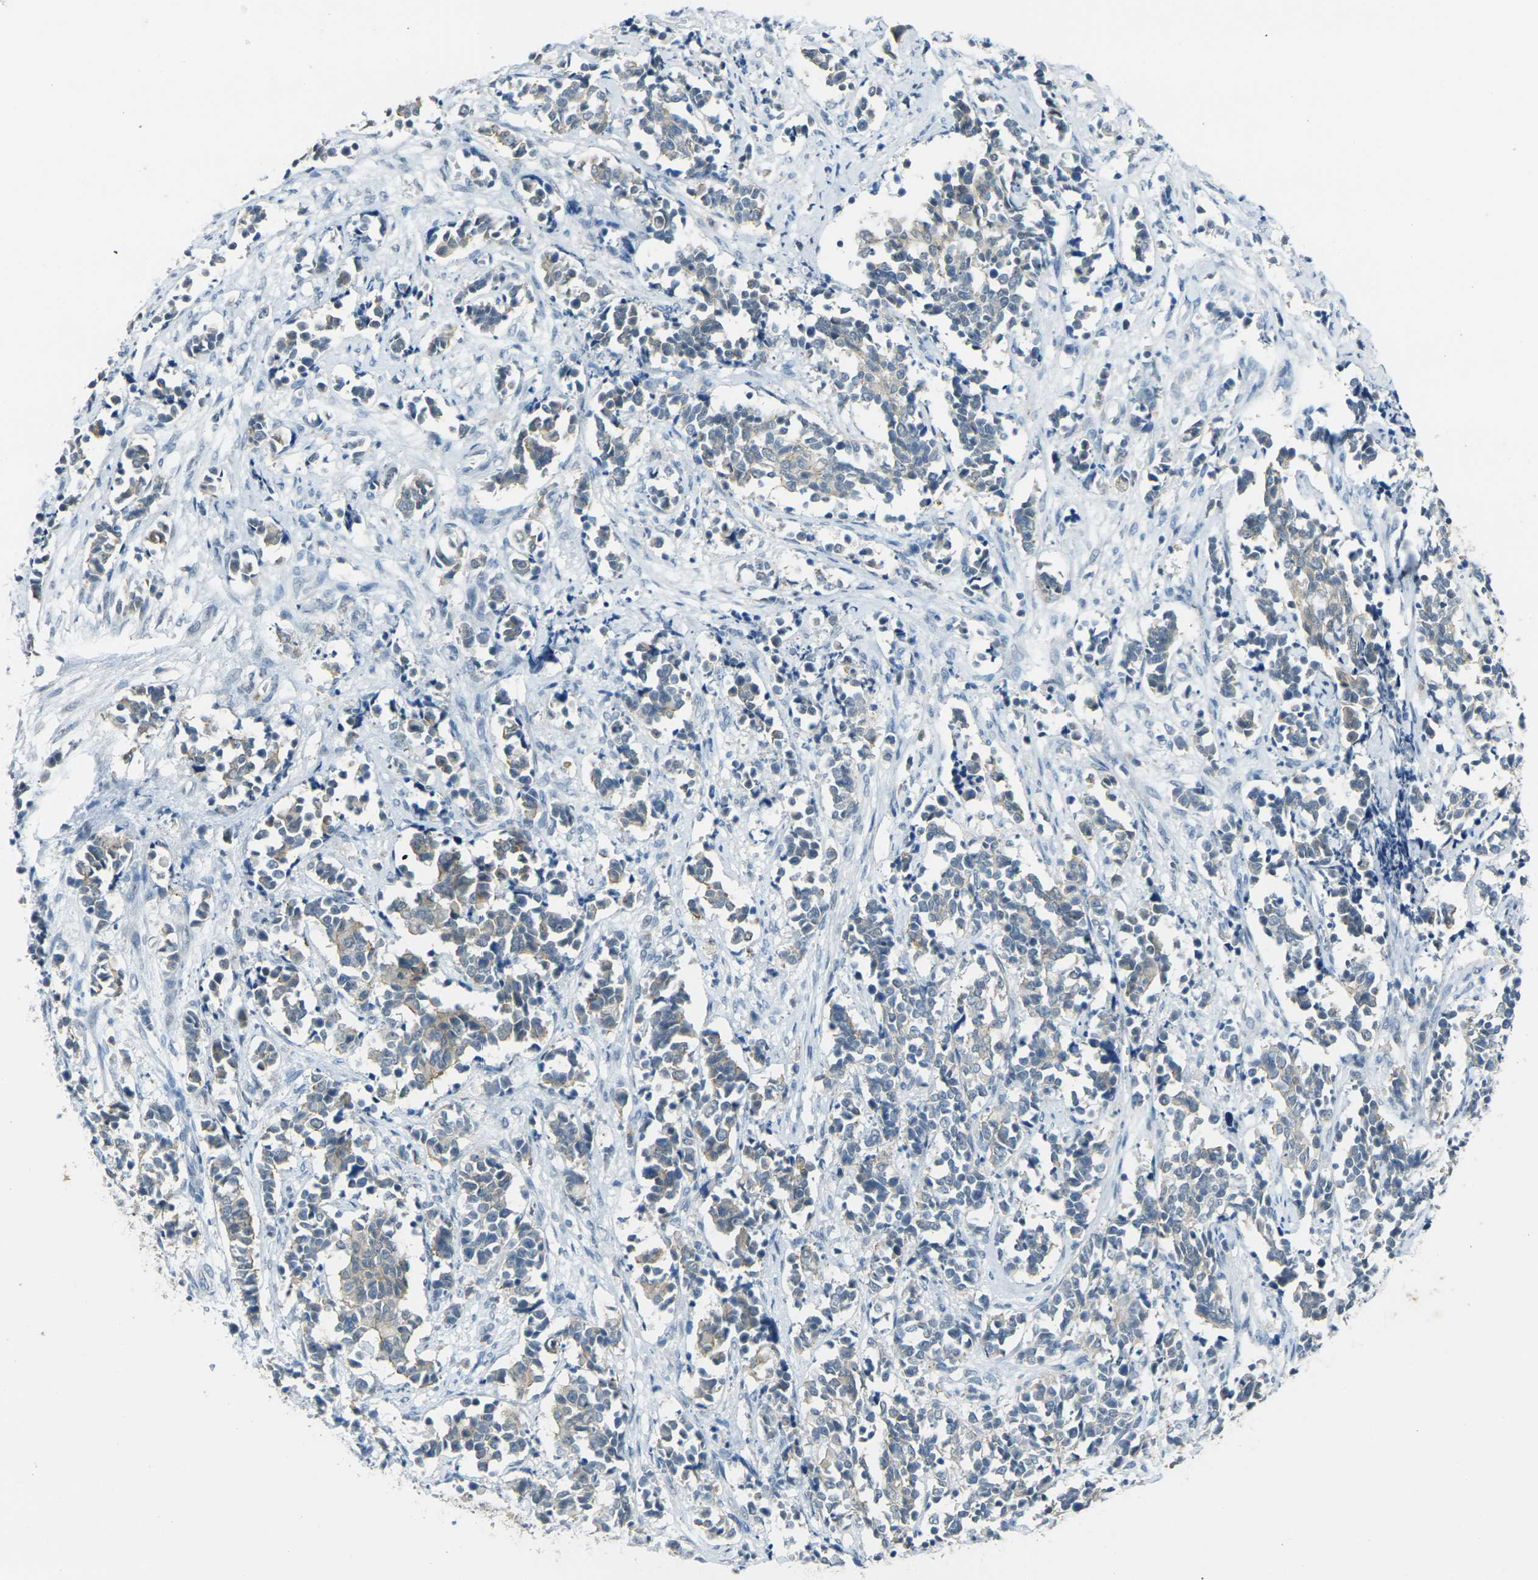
{"staining": {"intensity": "weak", "quantity": "25%-75%", "location": "cytoplasmic/membranous"}, "tissue": "cervical cancer", "cell_type": "Tumor cells", "image_type": "cancer", "snomed": [{"axis": "morphology", "description": "Normal tissue, NOS"}, {"axis": "morphology", "description": "Squamous cell carcinoma, NOS"}, {"axis": "topography", "description": "Cervix"}], "caption": "Cervical cancer tissue displays weak cytoplasmic/membranous expression in approximately 25%-75% of tumor cells", "gene": "SPTBN2", "patient": {"sex": "female", "age": 35}}